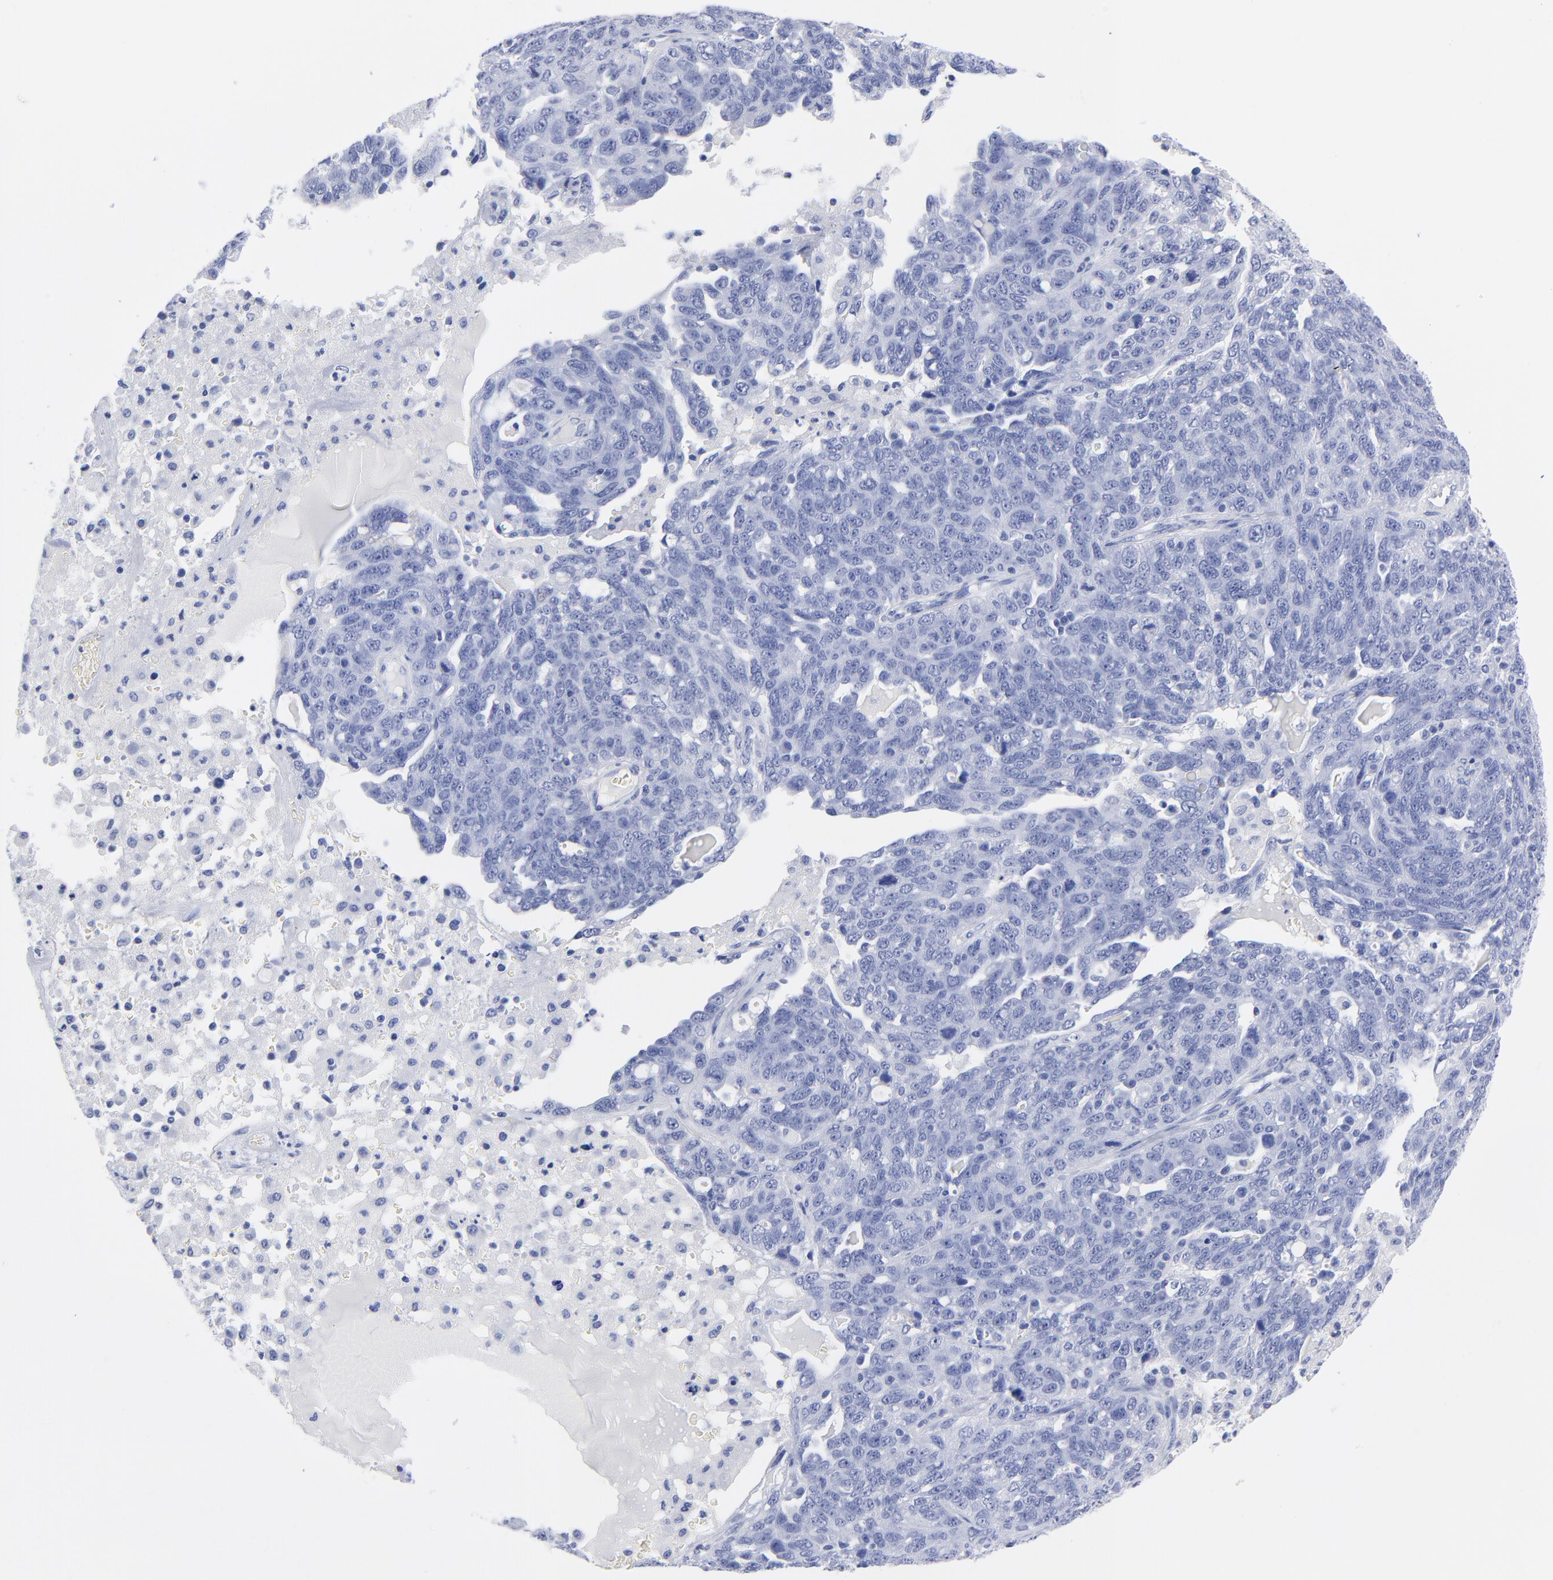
{"staining": {"intensity": "negative", "quantity": "none", "location": "none"}, "tissue": "ovarian cancer", "cell_type": "Tumor cells", "image_type": "cancer", "snomed": [{"axis": "morphology", "description": "Cystadenocarcinoma, serous, NOS"}, {"axis": "topography", "description": "Ovary"}], "caption": "Immunohistochemistry (IHC) photomicrograph of ovarian cancer (serous cystadenocarcinoma) stained for a protein (brown), which shows no positivity in tumor cells. Brightfield microscopy of immunohistochemistry (IHC) stained with DAB (brown) and hematoxylin (blue), captured at high magnification.", "gene": "ACY1", "patient": {"sex": "female", "age": 71}}